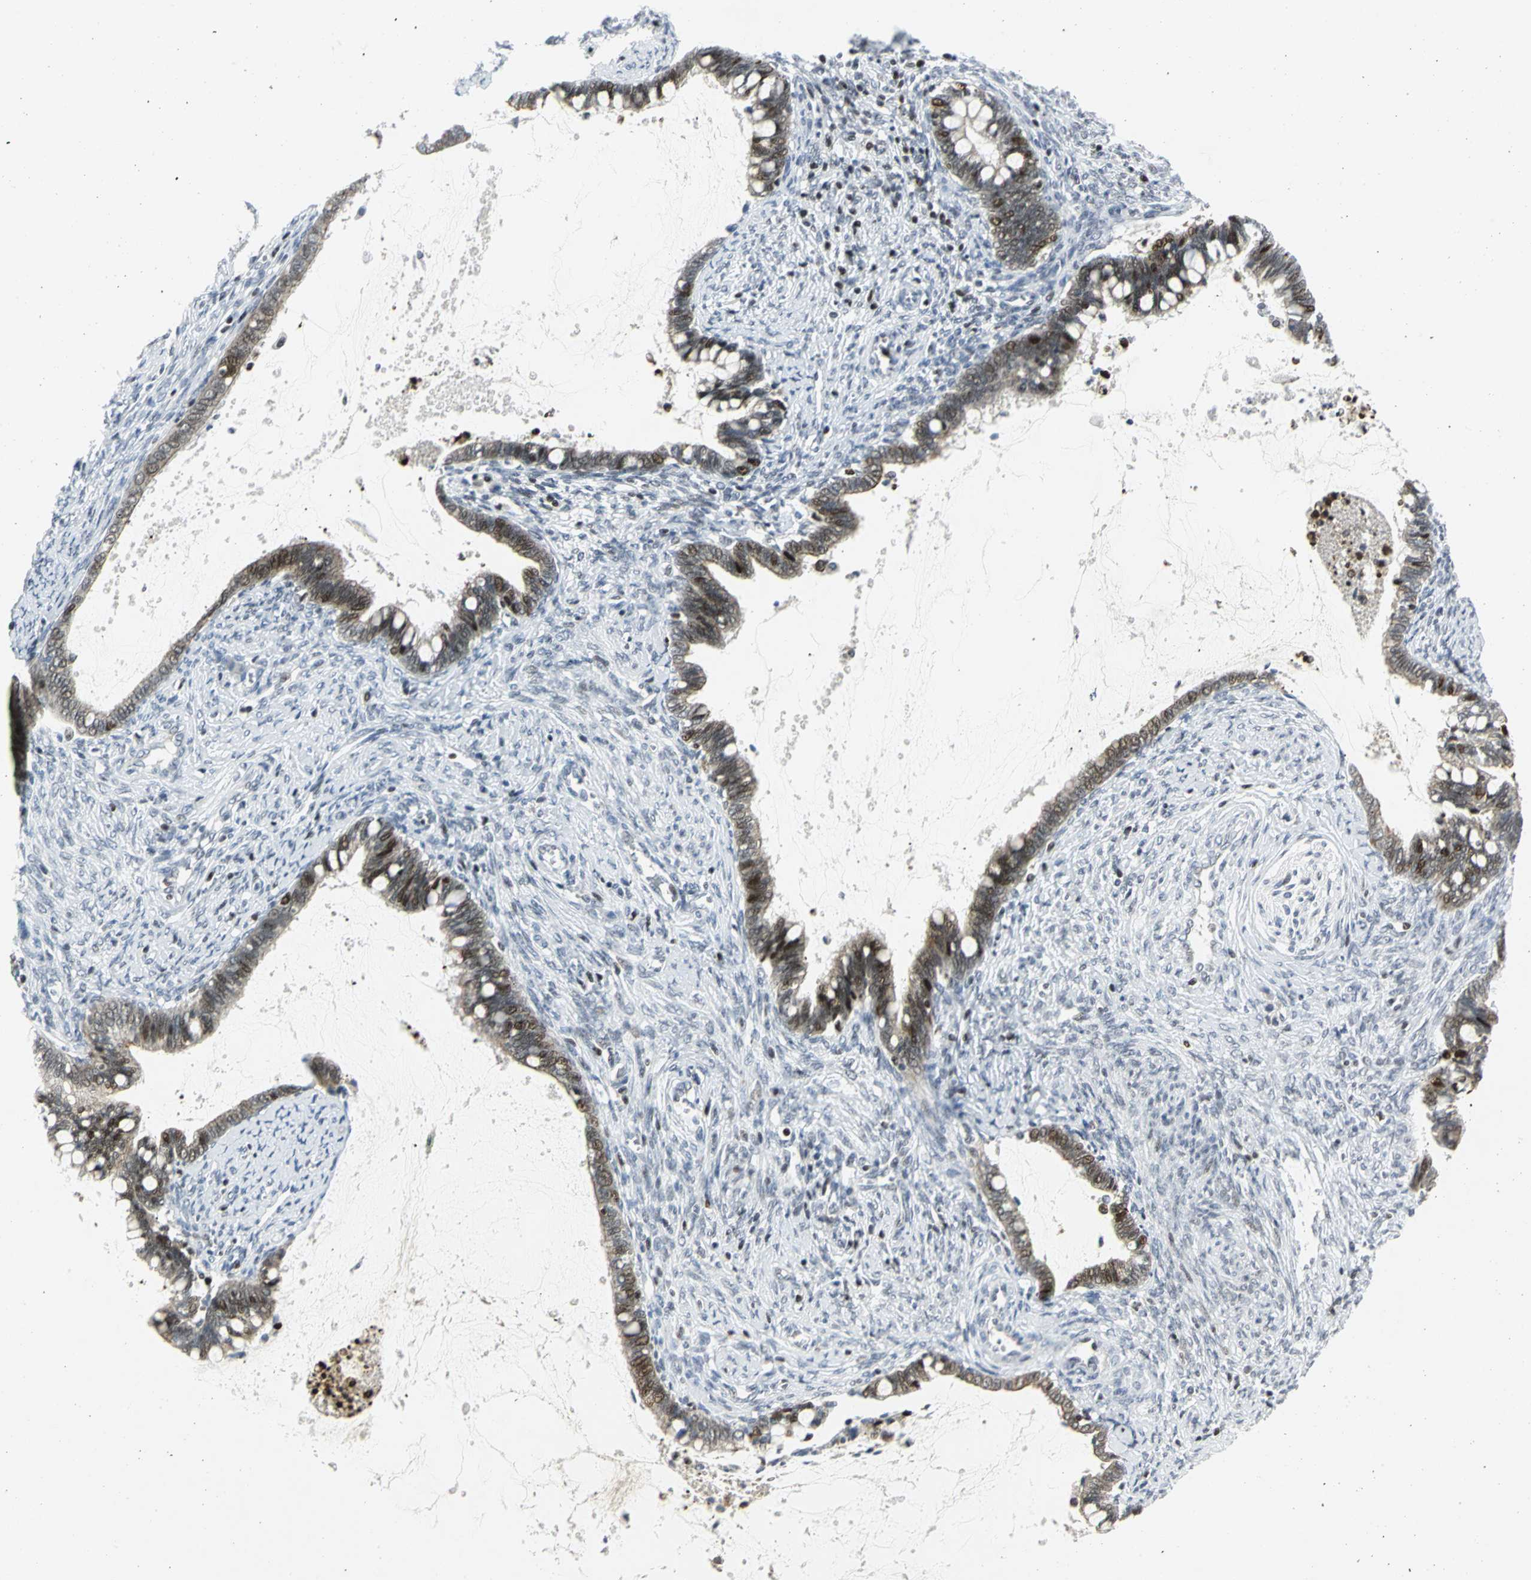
{"staining": {"intensity": "strong", "quantity": "25%-75%", "location": "nuclear"}, "tissue": "cervical cancer", "cell_type": "Tumor cells", "image_type": "cancer", "snomed": [{"axis": "morphology", "description": "Adenocarcinoma, NOS"}, {"axis": "topography", "description": "Cervix"}], "caption": "Human cervical cancer stained with a protein marker reveals strong staining in tumor cells.", "gene": "RPA1", "patient": {"sex": "female", "age": 44}}